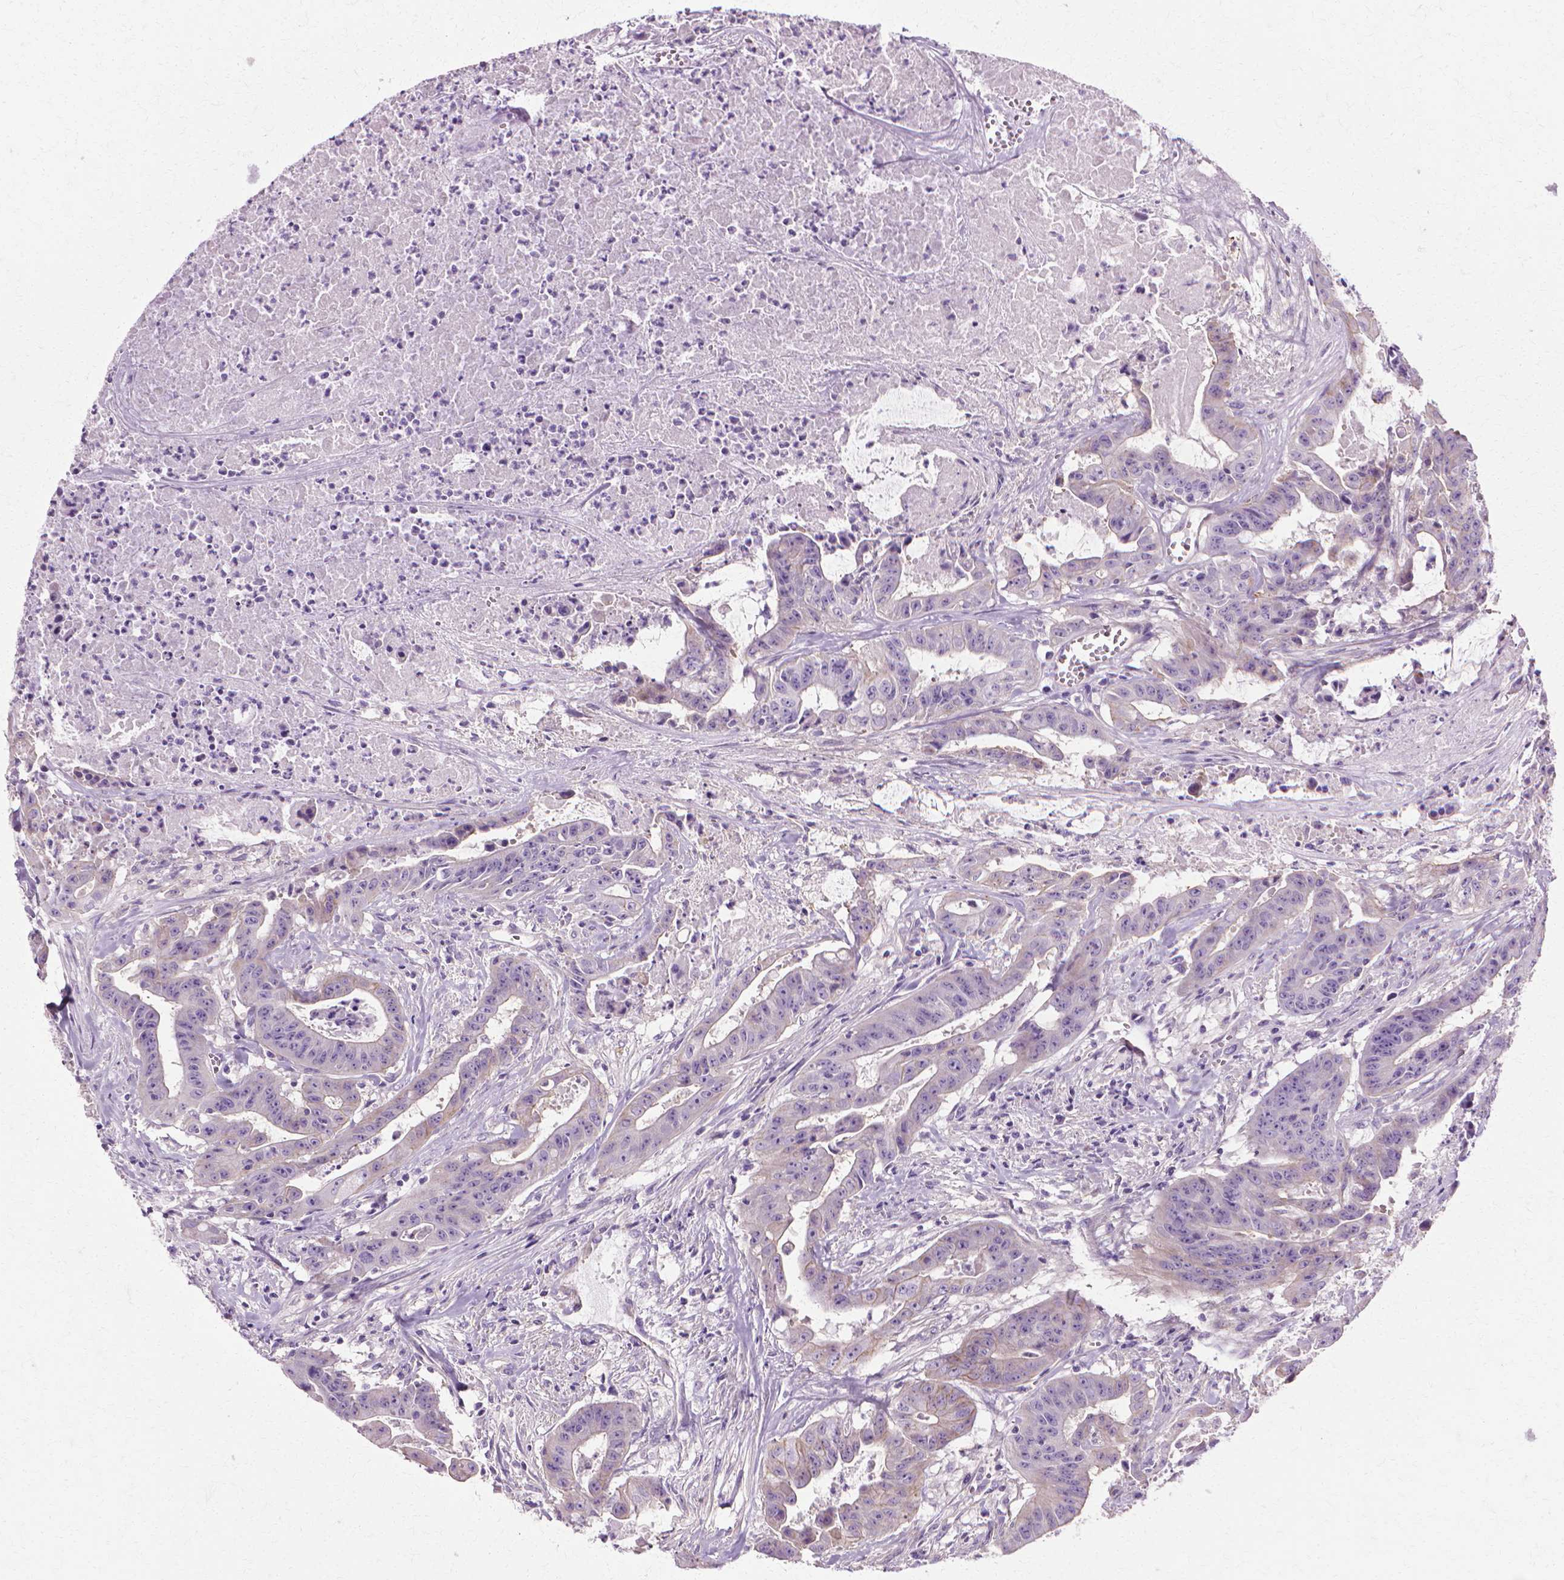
{"staining": {"intensity": "negative", "quantity": "none", "location": "none"}, "tissue": "colorectal cancer", "cell_type": "Tumor cells", "image_type": "cancer", "snomed": [{"axis": "morphology", "description": "Adenocarcinoma, NOS"}, {"axis": "topography", "description": "Colon"}], "caption": "Tumor cells show no significant positivity in colorectal cancer (adenocarcinoma). Brightfield microscopy of IHC stained with DAB (brown) and hematoxylin (blue), captured at high magnification.", "gene": "CFAP157", "patient": {"sex": "male", "age": 33}}